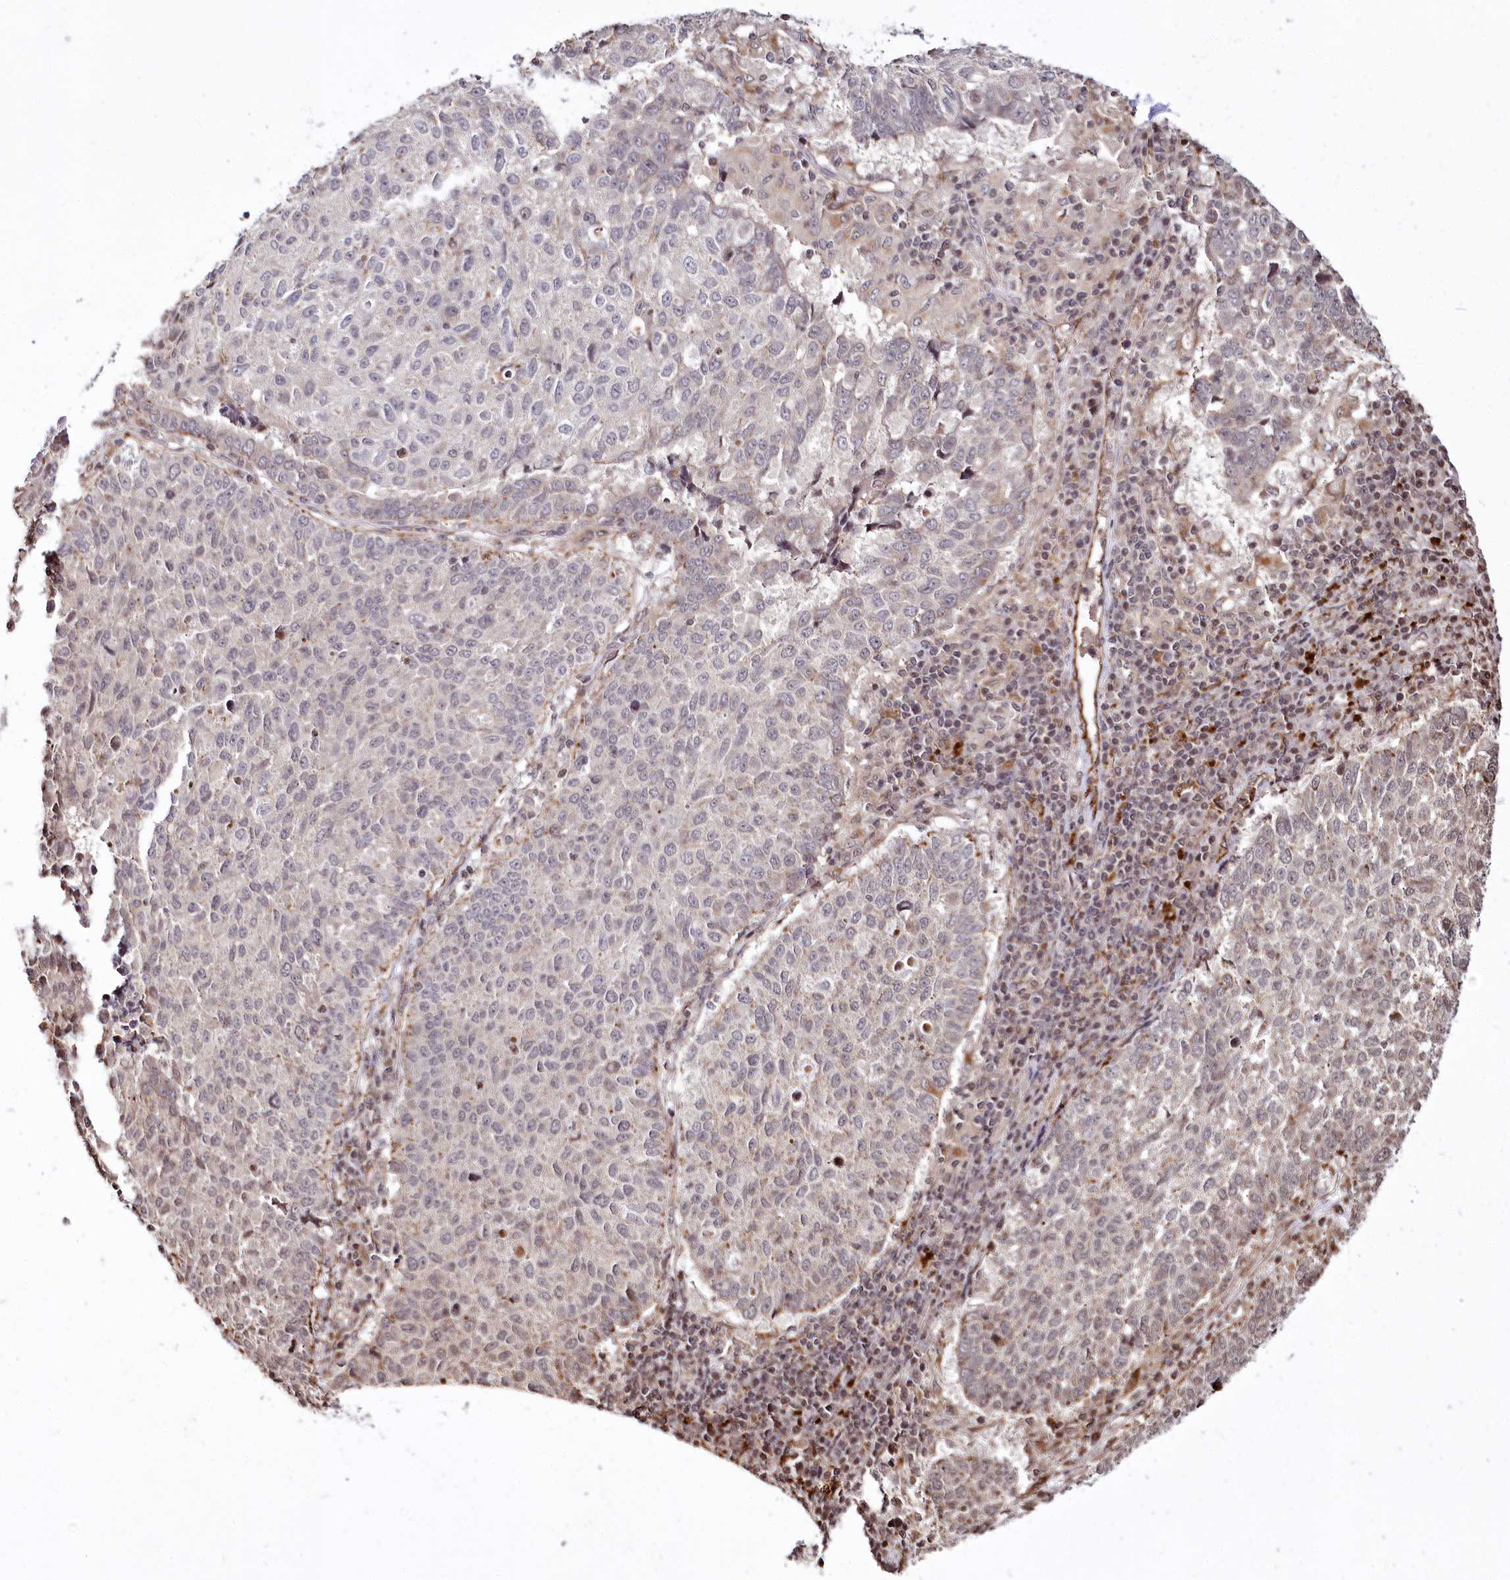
{"staining": {"intensity": "moderate", "quantity": "<25%", "location": "cytoplasmic/membranous"}, "tissue": "lung cancer", "cell_type": "Tumor cells", "image_type": "cancer", "snomed": [{"axis": "morphology", "description": "Squamous cell carcinoma, NOS"}, {"axis": "topography", "description": "Lung"}], "caption": "The histopathology image reveals a brown stain indicating the presence of a protein in the cytoplasmic/membranous of tumor cells in lung cancer (squamous cell carcinoma).", "gene": "HOXC8", "patient": {"sex": "male", "age": 73}}